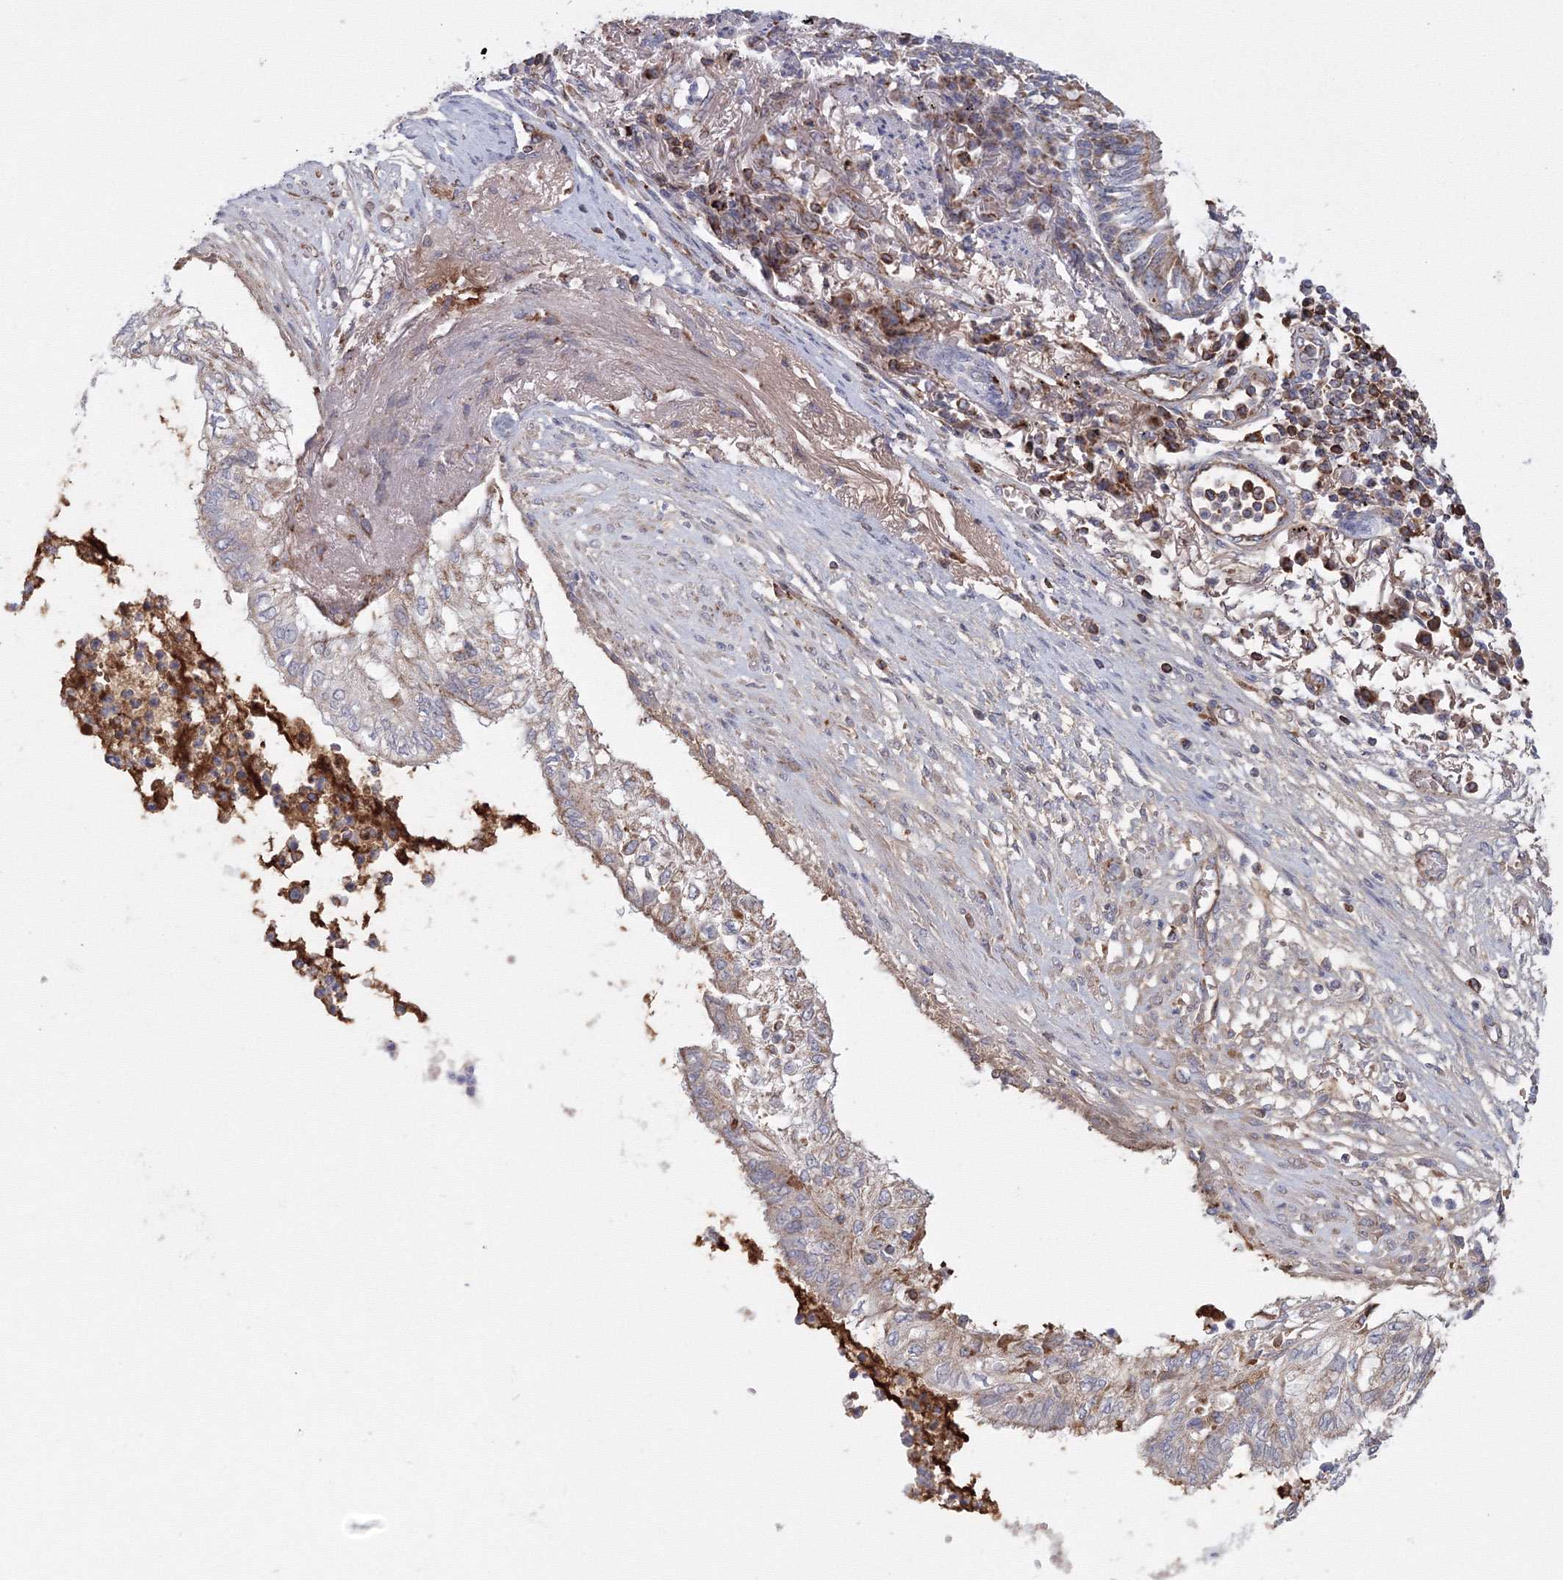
{"staining": {"intensity": "weak", "quantity": "<25%", "location": "cytoplasmic/membranous"}, "tissue": "lung cancer", "cell_type": "Tumor cells", "image_type": "cancer", "snomed": [{"axis": "morphology", "description": "Adenocarcinoma, NOS"}, {"axis": "topography", "description": "Lung"}], "caption": "Immunohistochemical staining of human lung cancer (adenocarcinoma) exhibits no significant staining in tumor cells.", "gene": "GRPEL1", "patient": {"sex": "female", "age": 70}}